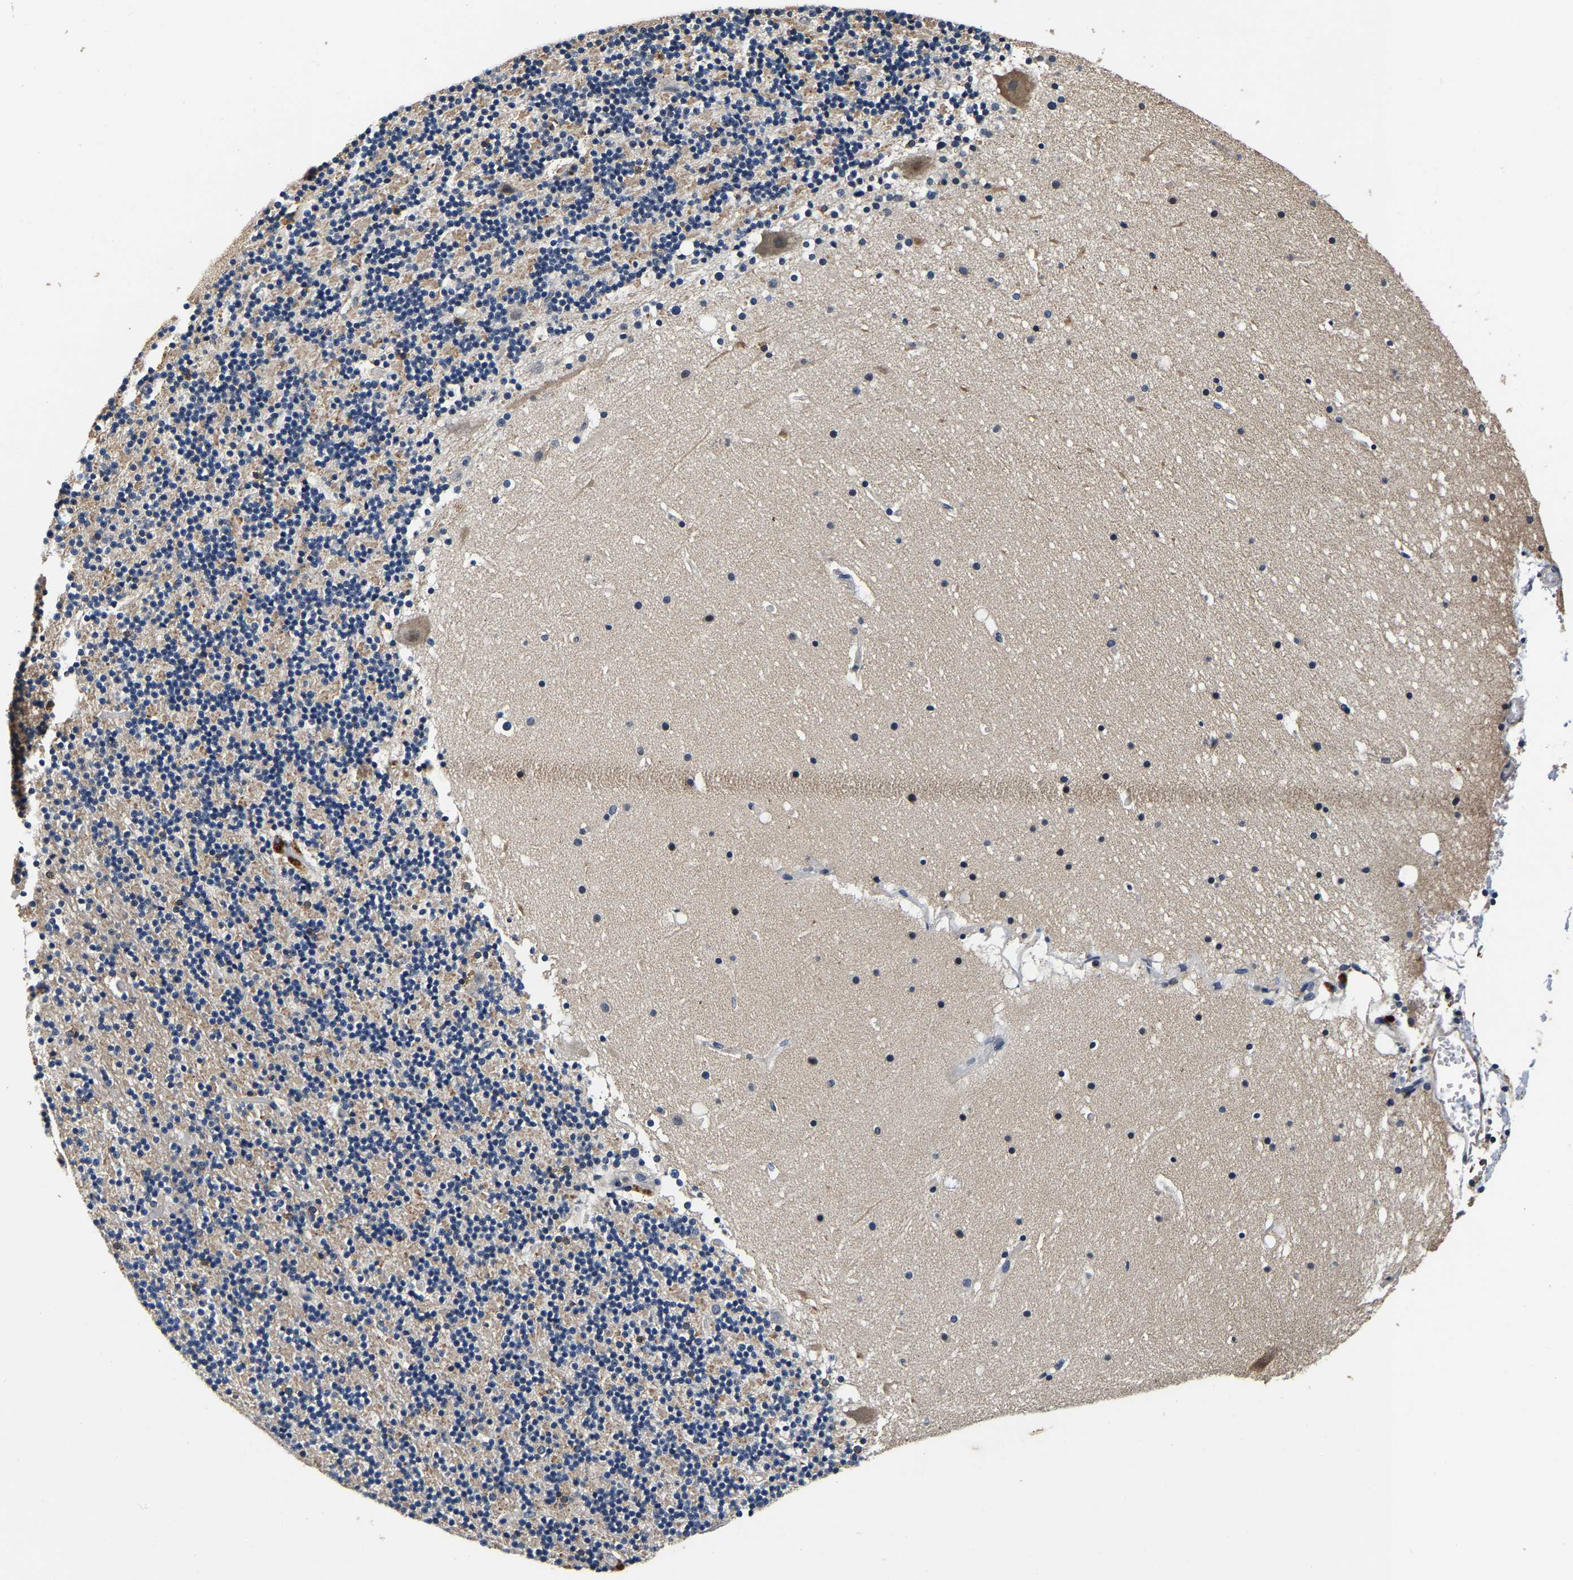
{"staining": {"intensity": "negative", "quantity": "none", "location": "none"}, "tissue": "cerebellum", "cell_type": "Cells in granular layer", "image_type": "normal", "snomed": [{"axis": "morphology", "description": "Normal tissue, NOS"}, {"axis": "topography", "description": "Cerebellum"}], "caption": "Immunohistochemical staining of unremarkable human cerebellum displays no significant expression in cells in granular layer. The staining was performed using DAB to visualize the protein expression in brown, while the nuclei were stained in blue with hematoxylin (Magnification: 20x).", "gene": "RUVBL1", "patient": {"sex": "male", "age": 57}}